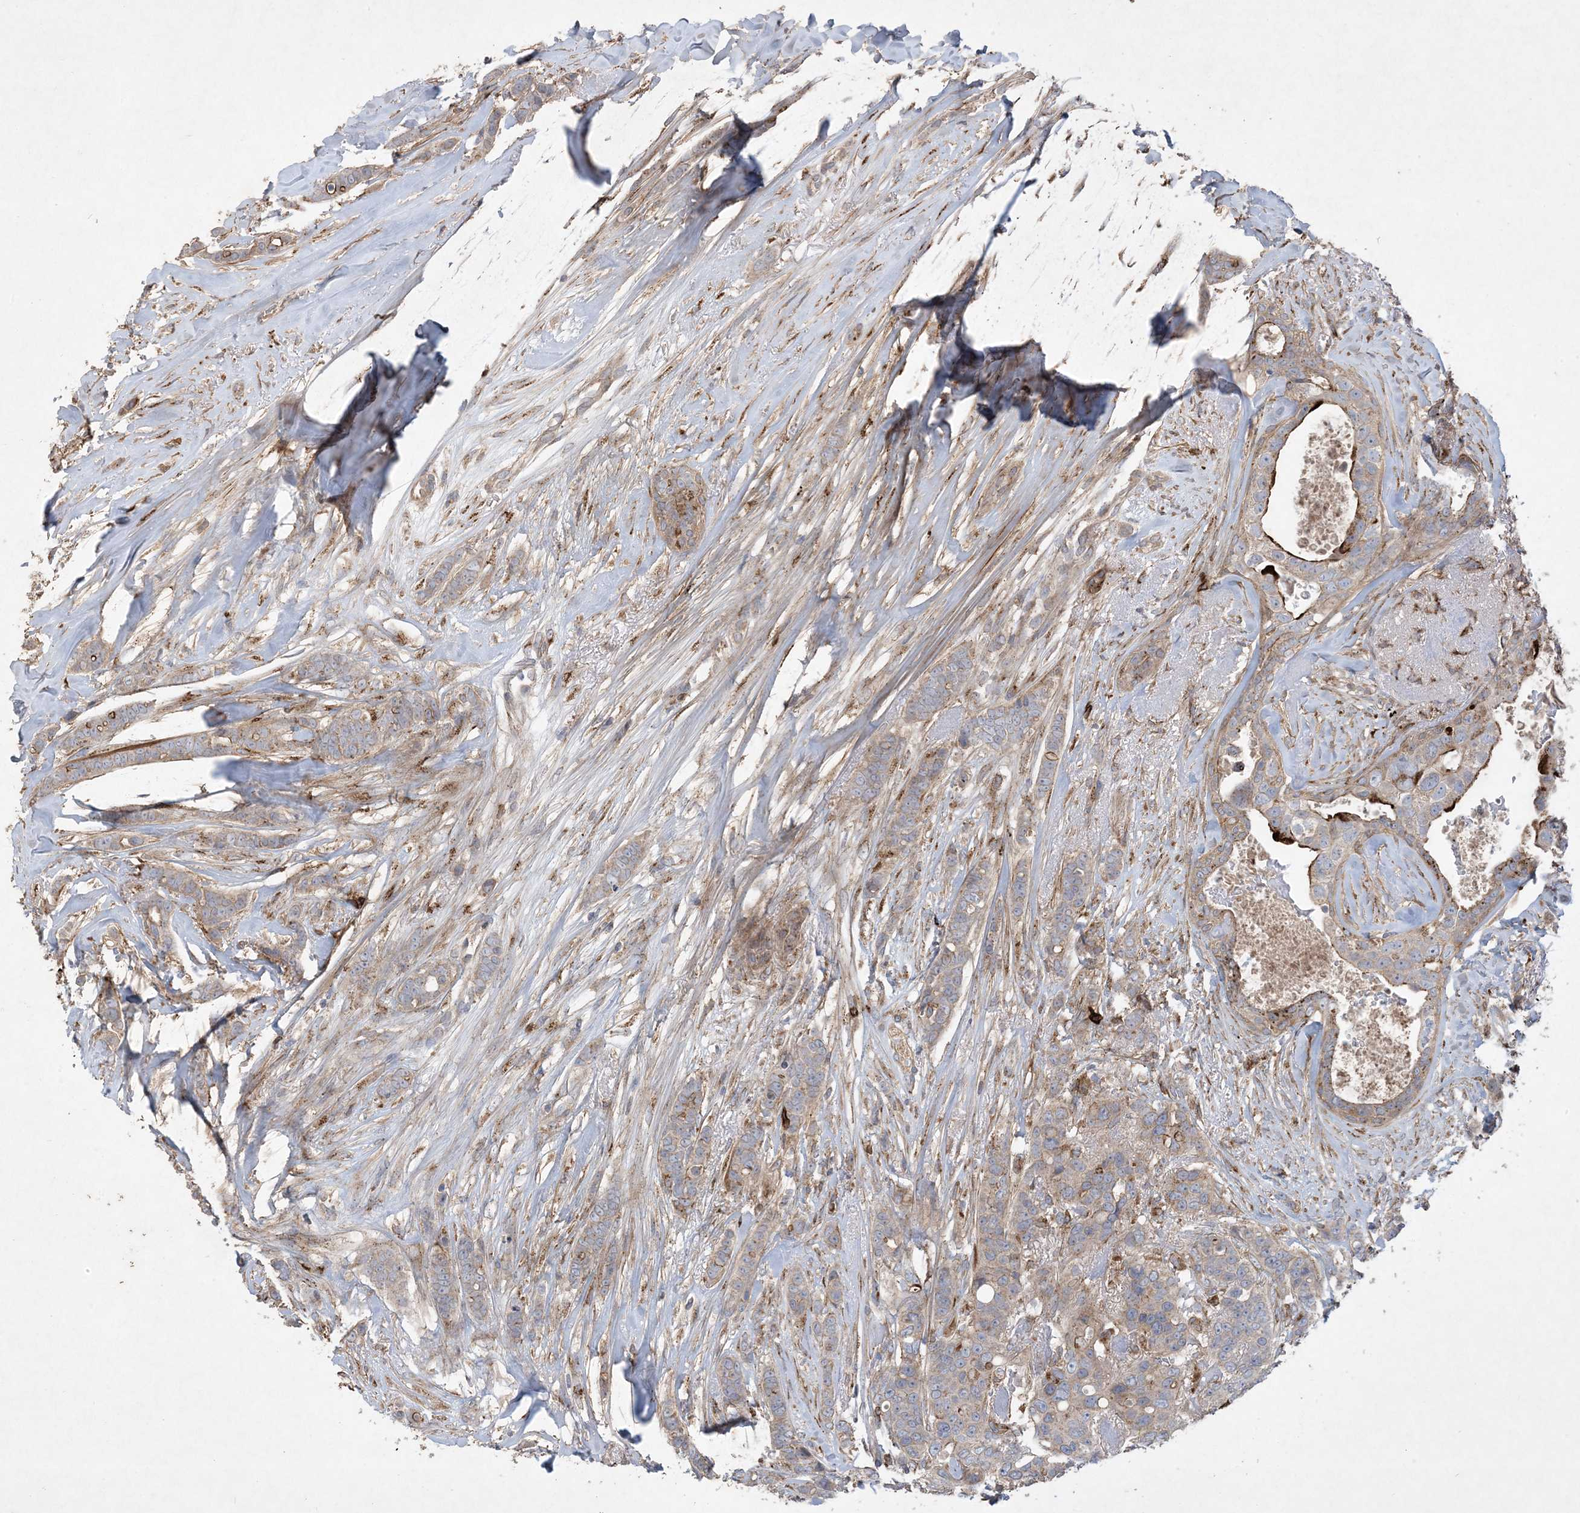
{"staining": {"intensity": "weak", "quantity": "<25%", "location": "cytoplasmic/membranous"}, "tissue": "breast cancer", "cell_type": "Tumor cells", "image_type": "cancer", "snomed": [{"axis": "morphology", "description": "Lobular carcinoma"}, {"axis": "topography", "description": "Breast"}], "caption": "Protein analysis of breast cancer displays no significant expression in tumor cells. (IHC, brightfield microscopy, high magnification).", "gene": "MASP2", "patient": {"sex": "female", "age": 51}}